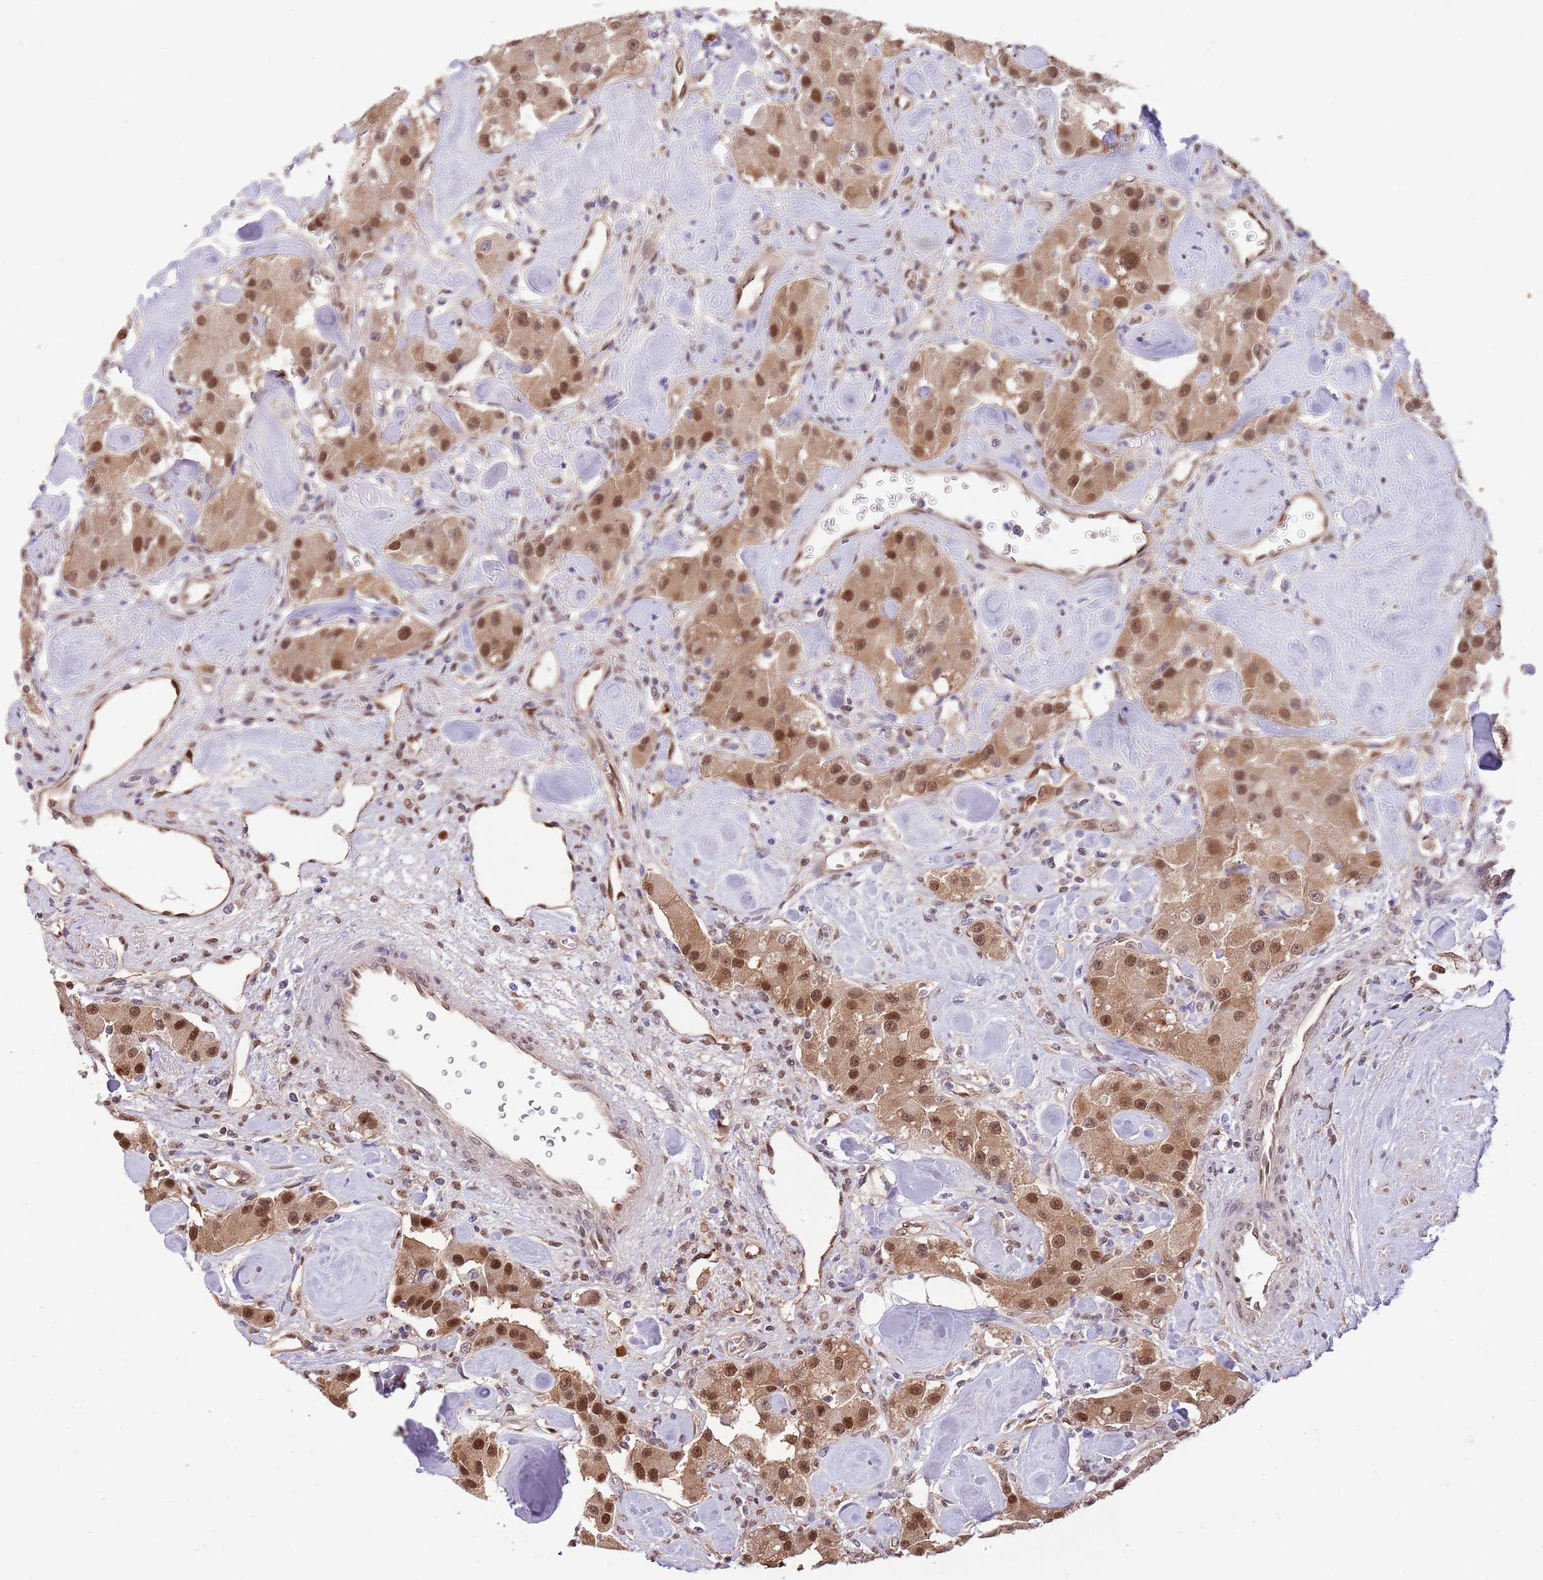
{"staining": {"intensity": "strong", "quantity": ">75%", "location": "nuclear"}, "tissue": "carcinoid", "cell_type": "Tumor cells", "image_type": "cancer", "snomed": [{"axis": "morphology", "description": "Carcinoid, malignant, NOS"}, {"axis": "topography", "description": "Pancreas"}], "caption": "Immunohistochemistry (DAB) staining of carcinoid exhibits strong nuclear protein staining in approximately >75% of tumor cells.", "gene": "NSFL1C", "patient": {"sex": "male", "age": 41}}